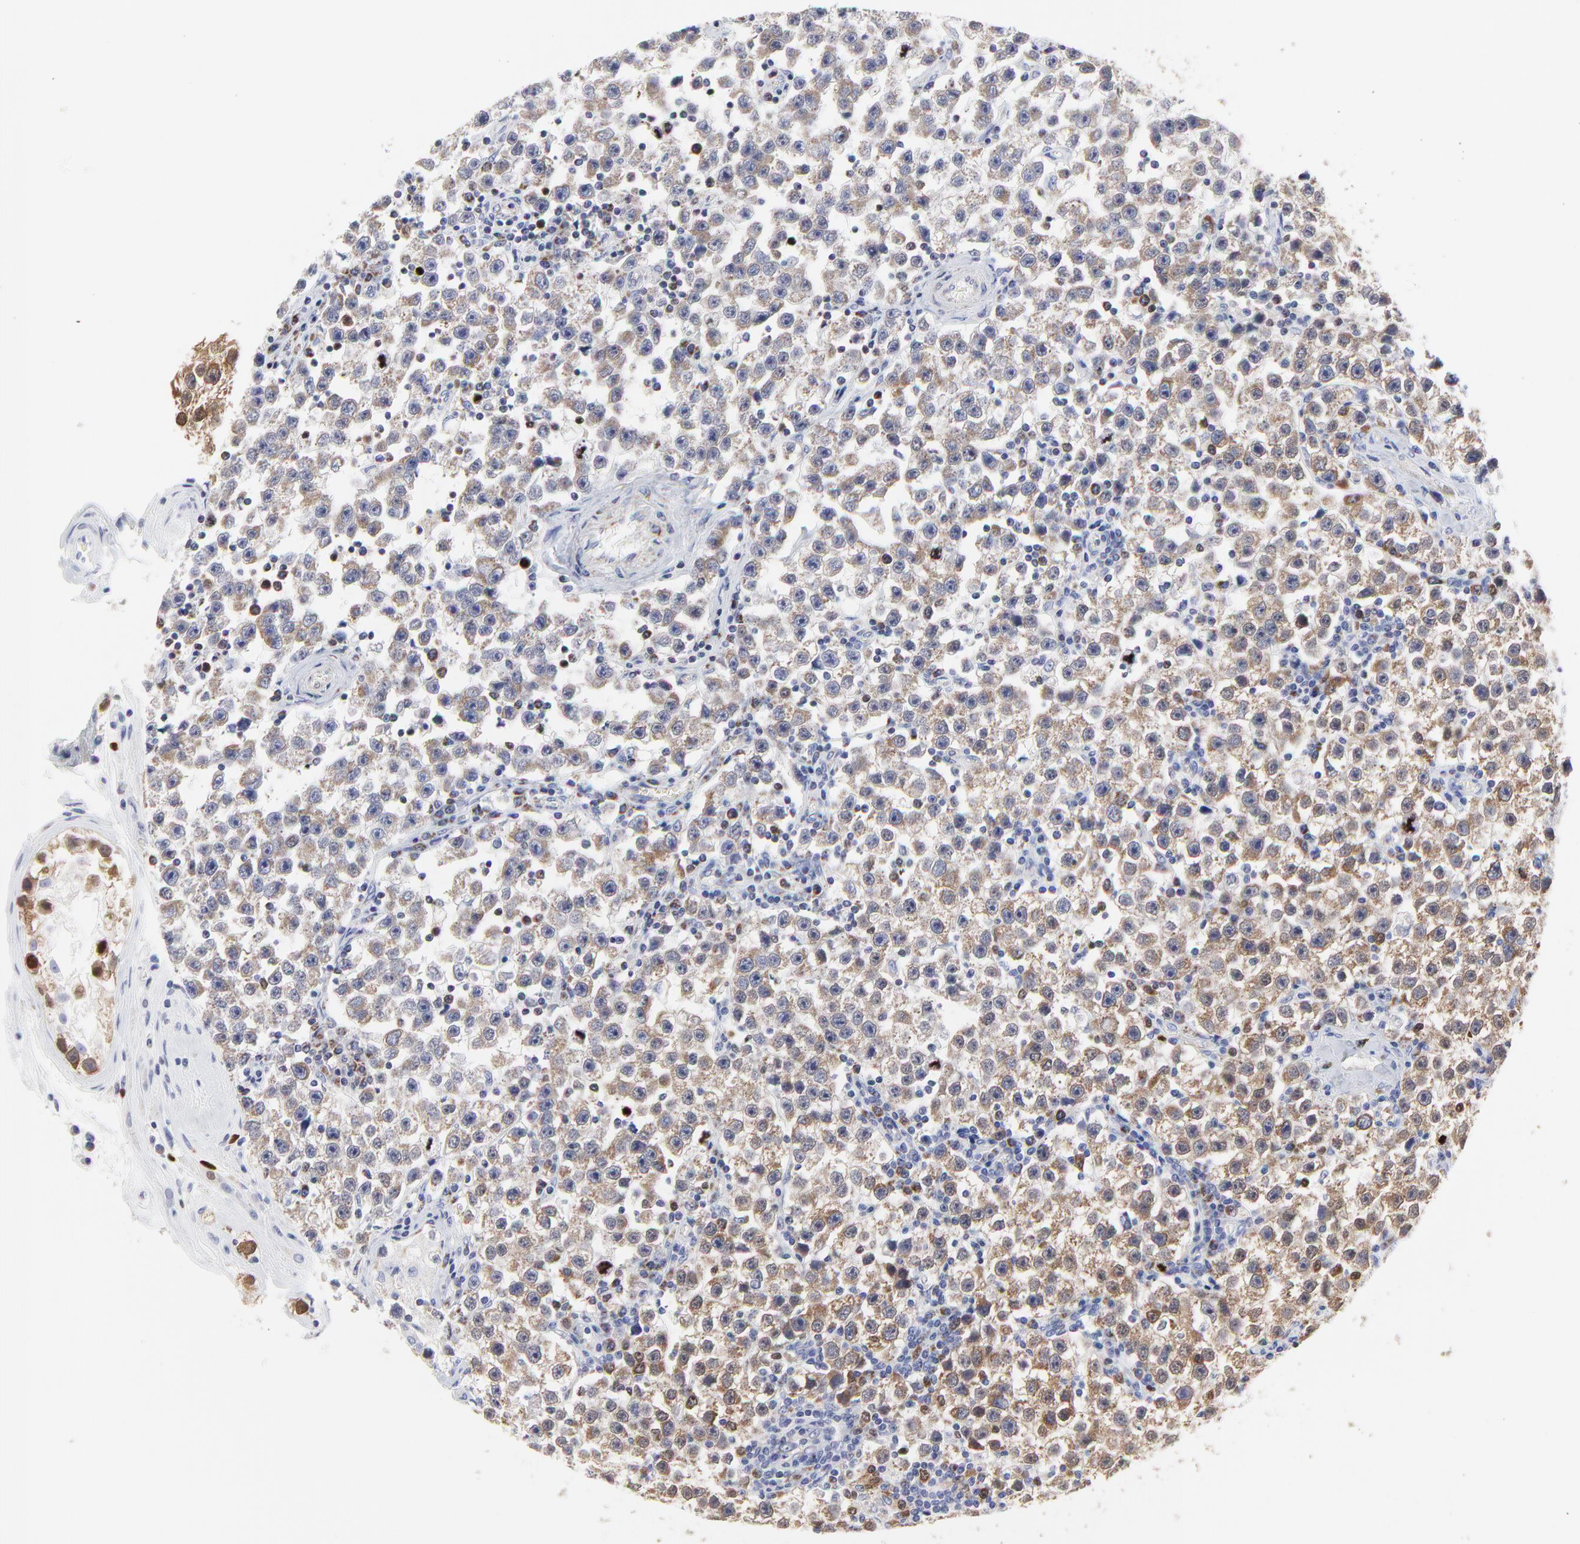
{"staining": {"intensity": "moderate", "quantity": ">75%", "location": "cytoplasmic/membranous"}, "tissue": "testis cancer", "cell_type": "Tumor cells", "image_type": "cancer", "snomed": [{"axis": "morphology", "description": "Seminoma, NOS"}, {"axis": "topography", "description": "Testis"}], "caption": "A brown stain labels moderate cytoplasmic/membranous staining of a protein in testis cancer tumor cells.", "gene": "NCAPH", "patient": {"sex": "male", "age": 32}}